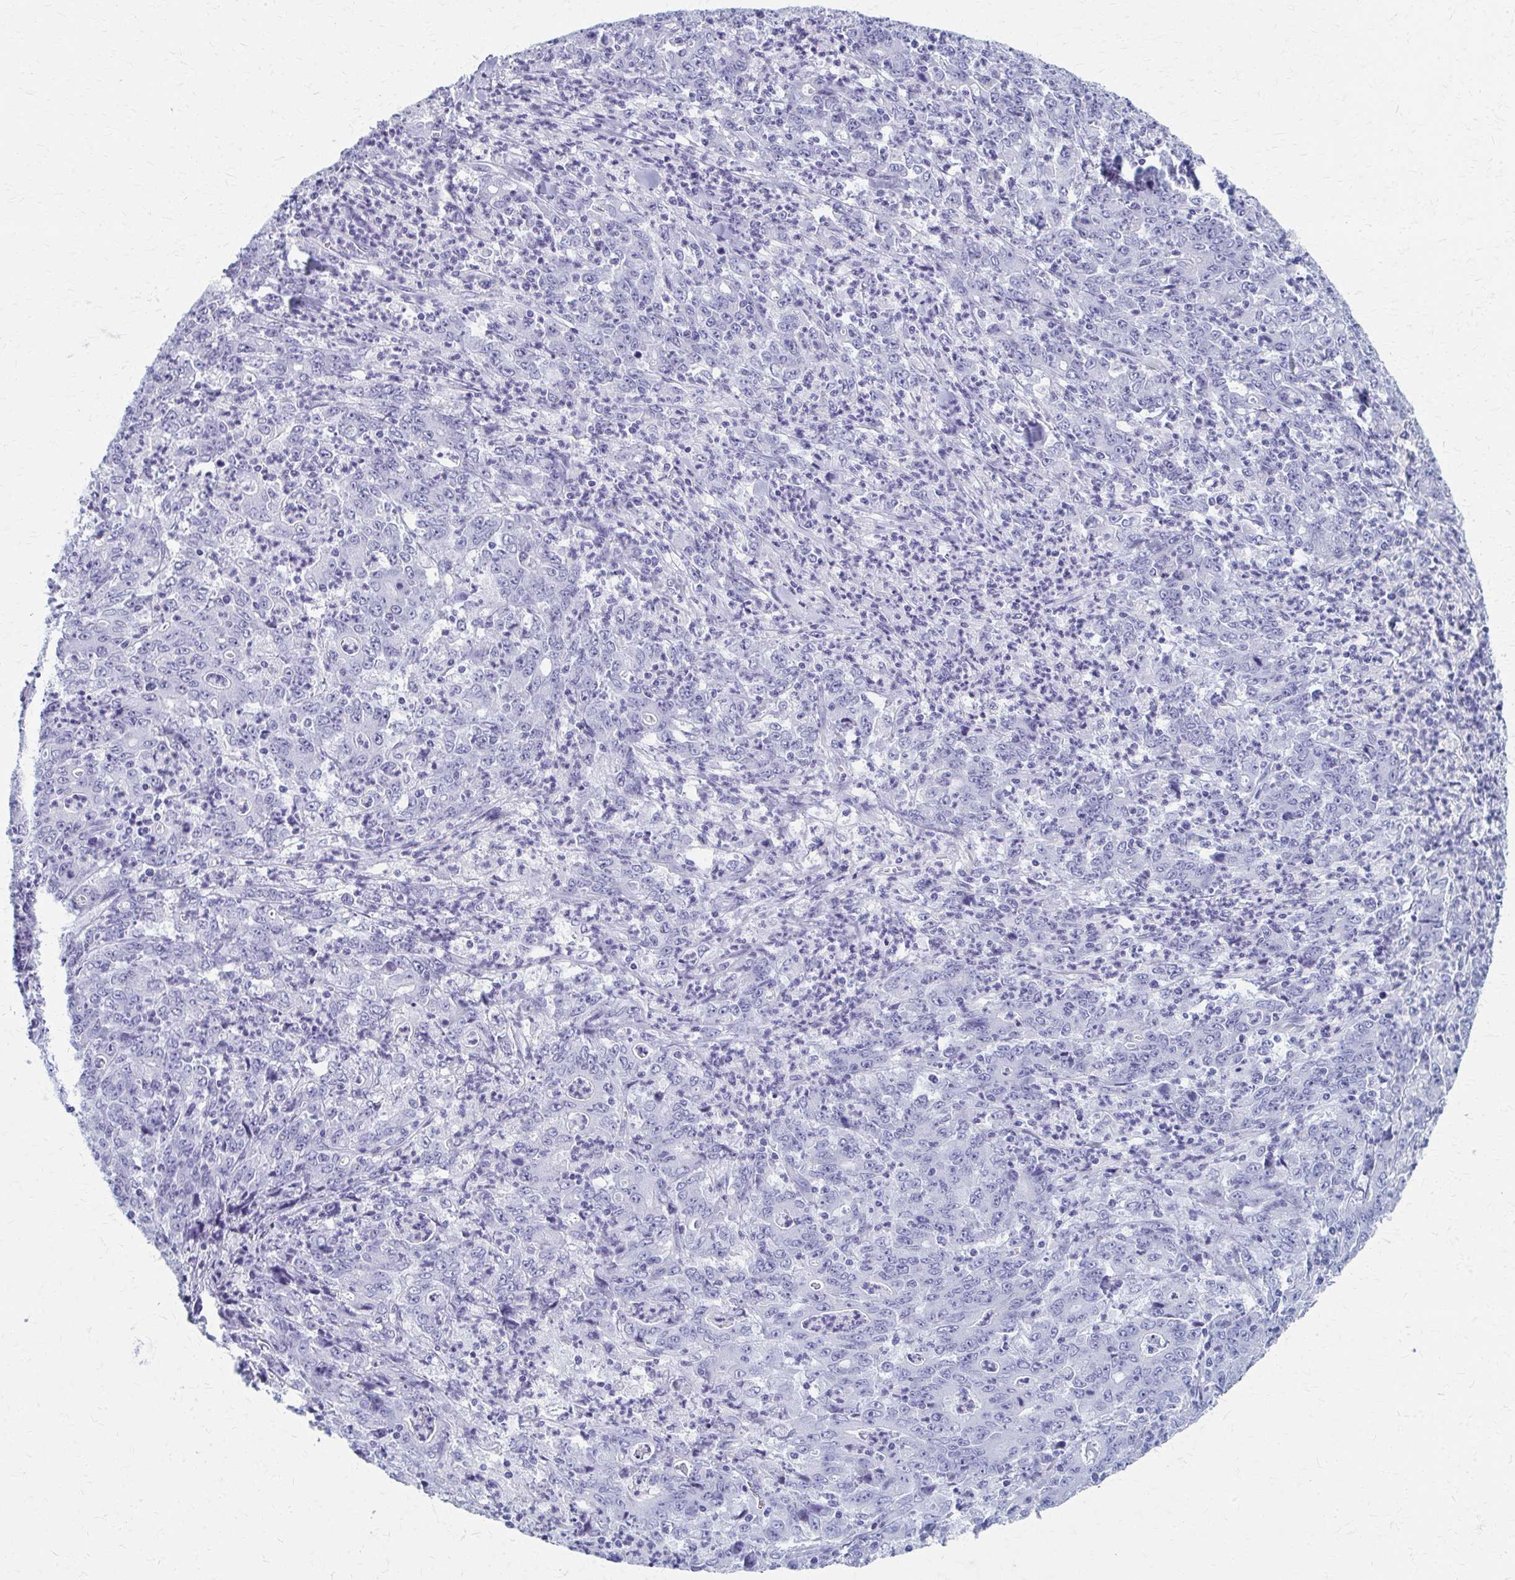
{"staining": {"intensity": "negative", "quantity": "none", "location": "none"}, "tissue": "stomach cancer", "cell_type": "Tumor cells", "image_type": "cancer", "snomed": [{"axis": "morphology", "description": "Adenocarcinoma, NOS"}, {"axis": "topography", "description": "Stomach, lower"}], "caption": "Immunohistochemistry of human stomach cancer displays no staining in tumor cells.", "gene": "CELF5", "patient": {"sex": "female", "age": 71}}